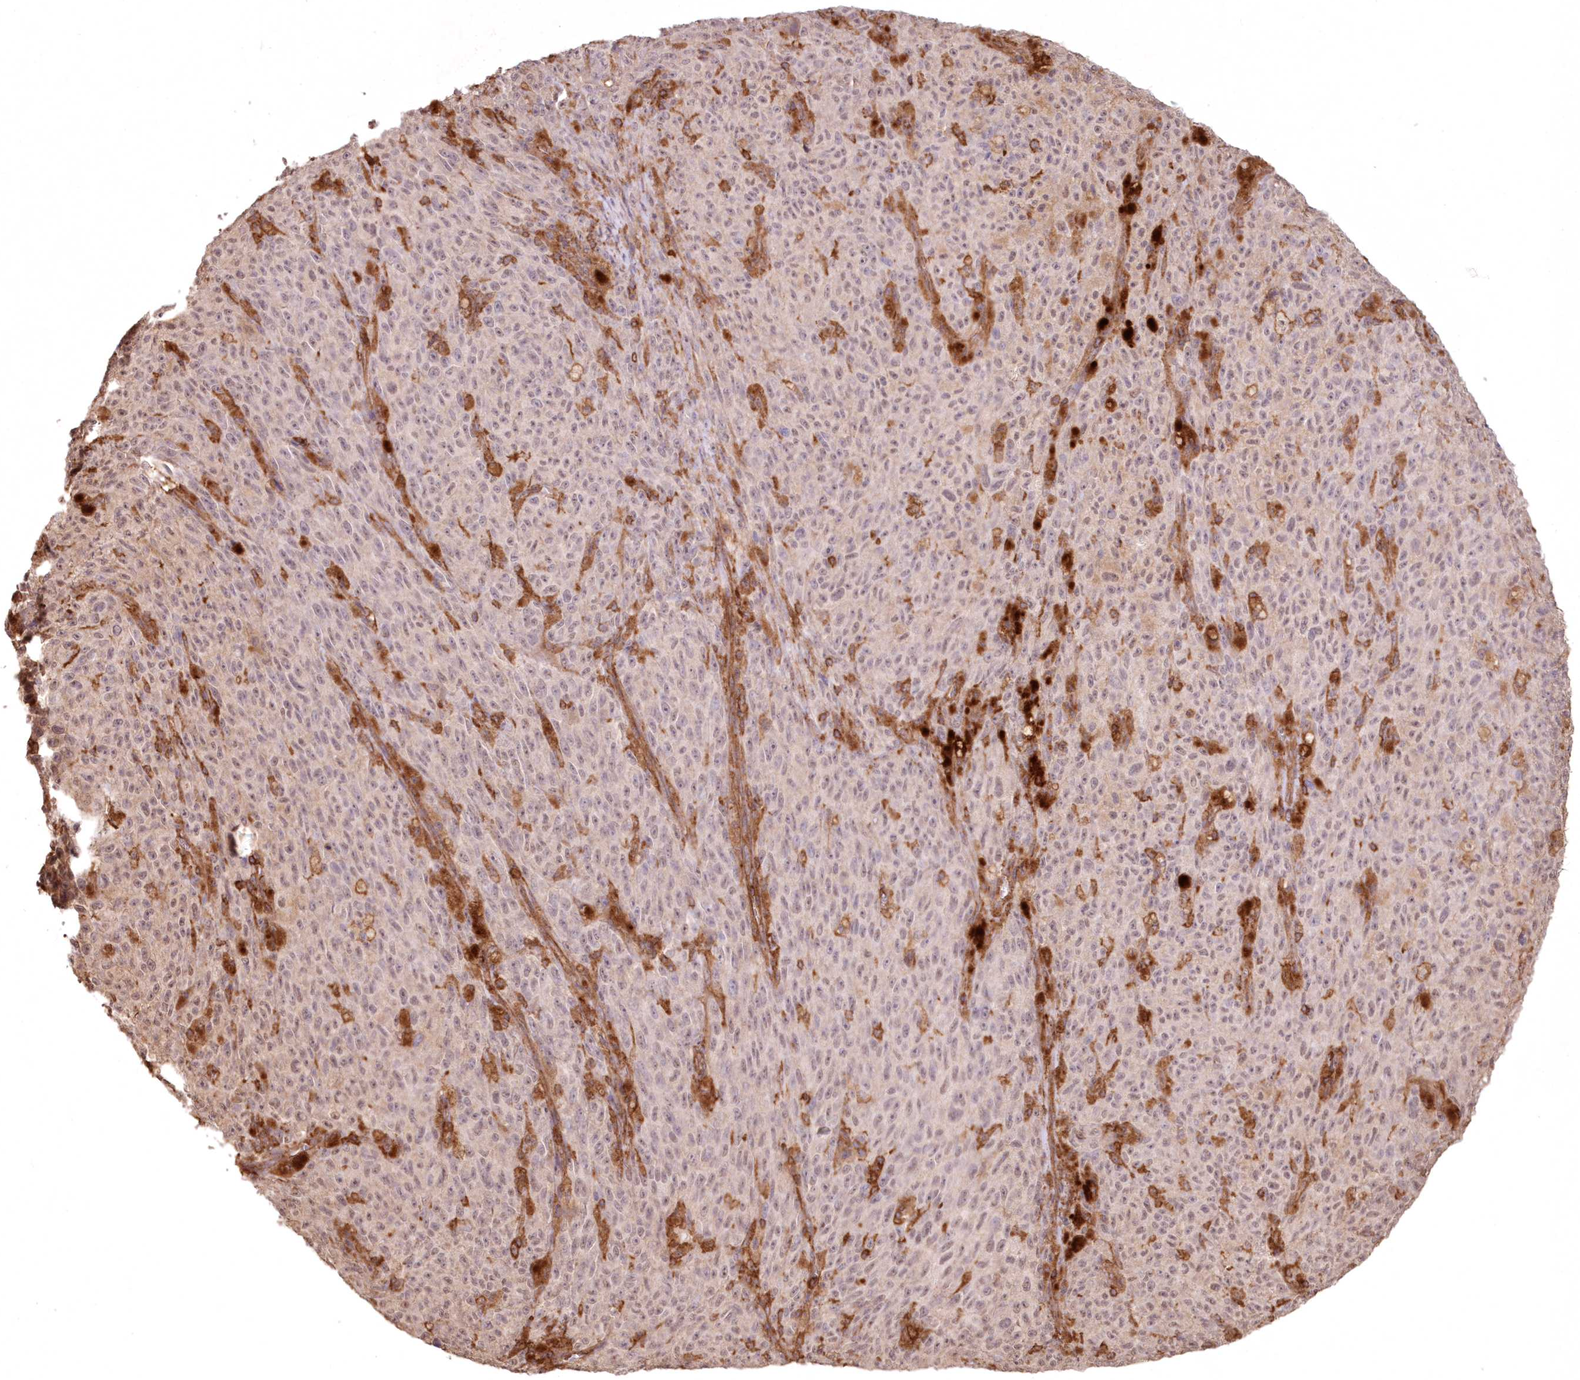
{"staining": {"intensity": "negative", "quantity": "none", "location": "none"}, "tissue": "melanoma", "cell_type": "Tumor cells", "image_type": "cancer", "snomed": [{"axis": "morphology", "description": "Malignant melanoma, NOS"}, {"axis": "topography", "description": "Skin"}], "caption": "Image shows no protein expression in tumor cells of malignant melanoma tissue. (Stains: DAB immunohistochemistry with hematoxylin counter stain, Microscopy: brightfield microscopy at high magnification).", "gene": "TMEM139", "patient": {"sex": "female", "age": 82}}